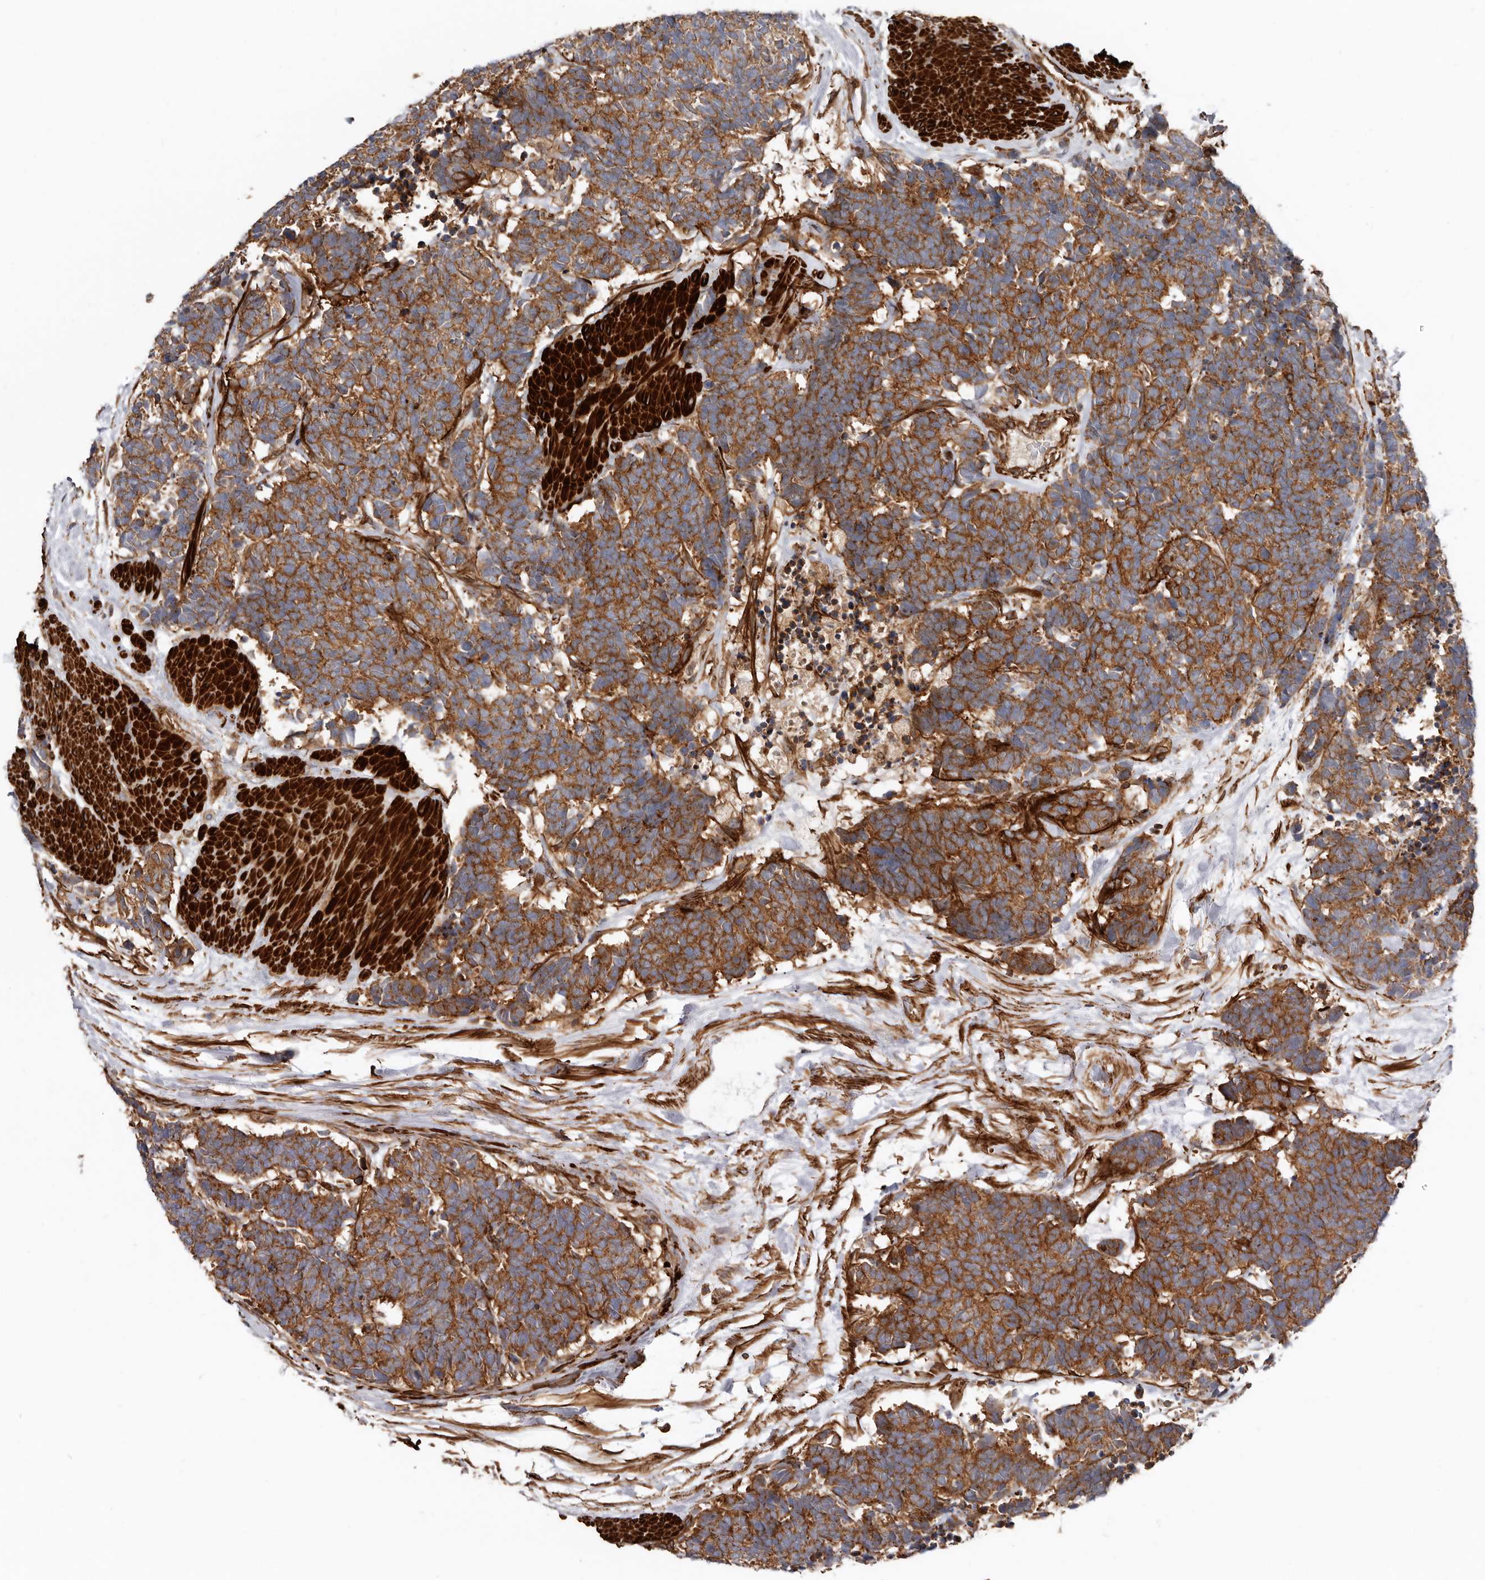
{"staining": {"intensity": "moderate", "quantity": ">75%", "location": "cytoplasmic/membranous"}, "tissue": "carcinoid", "cell_type": "Tumor cells", "image_type": "cancer", "snomed": [{"axis": "morphology", "description": "Carcinoma, NOS"}, {"axis": "morphology", "description": "Carcinoid, malignant, NOS"}, {"axis": "topography", "description": "Urinary bladder"}], "caption": "The histopathology image reveals a brown stain indicating the presence of a protein in the cytoplasmic/membranous of tumor cells in carcinoid.", "gene": "TMC7", "patient": {"sex": "male", "age": 57}}